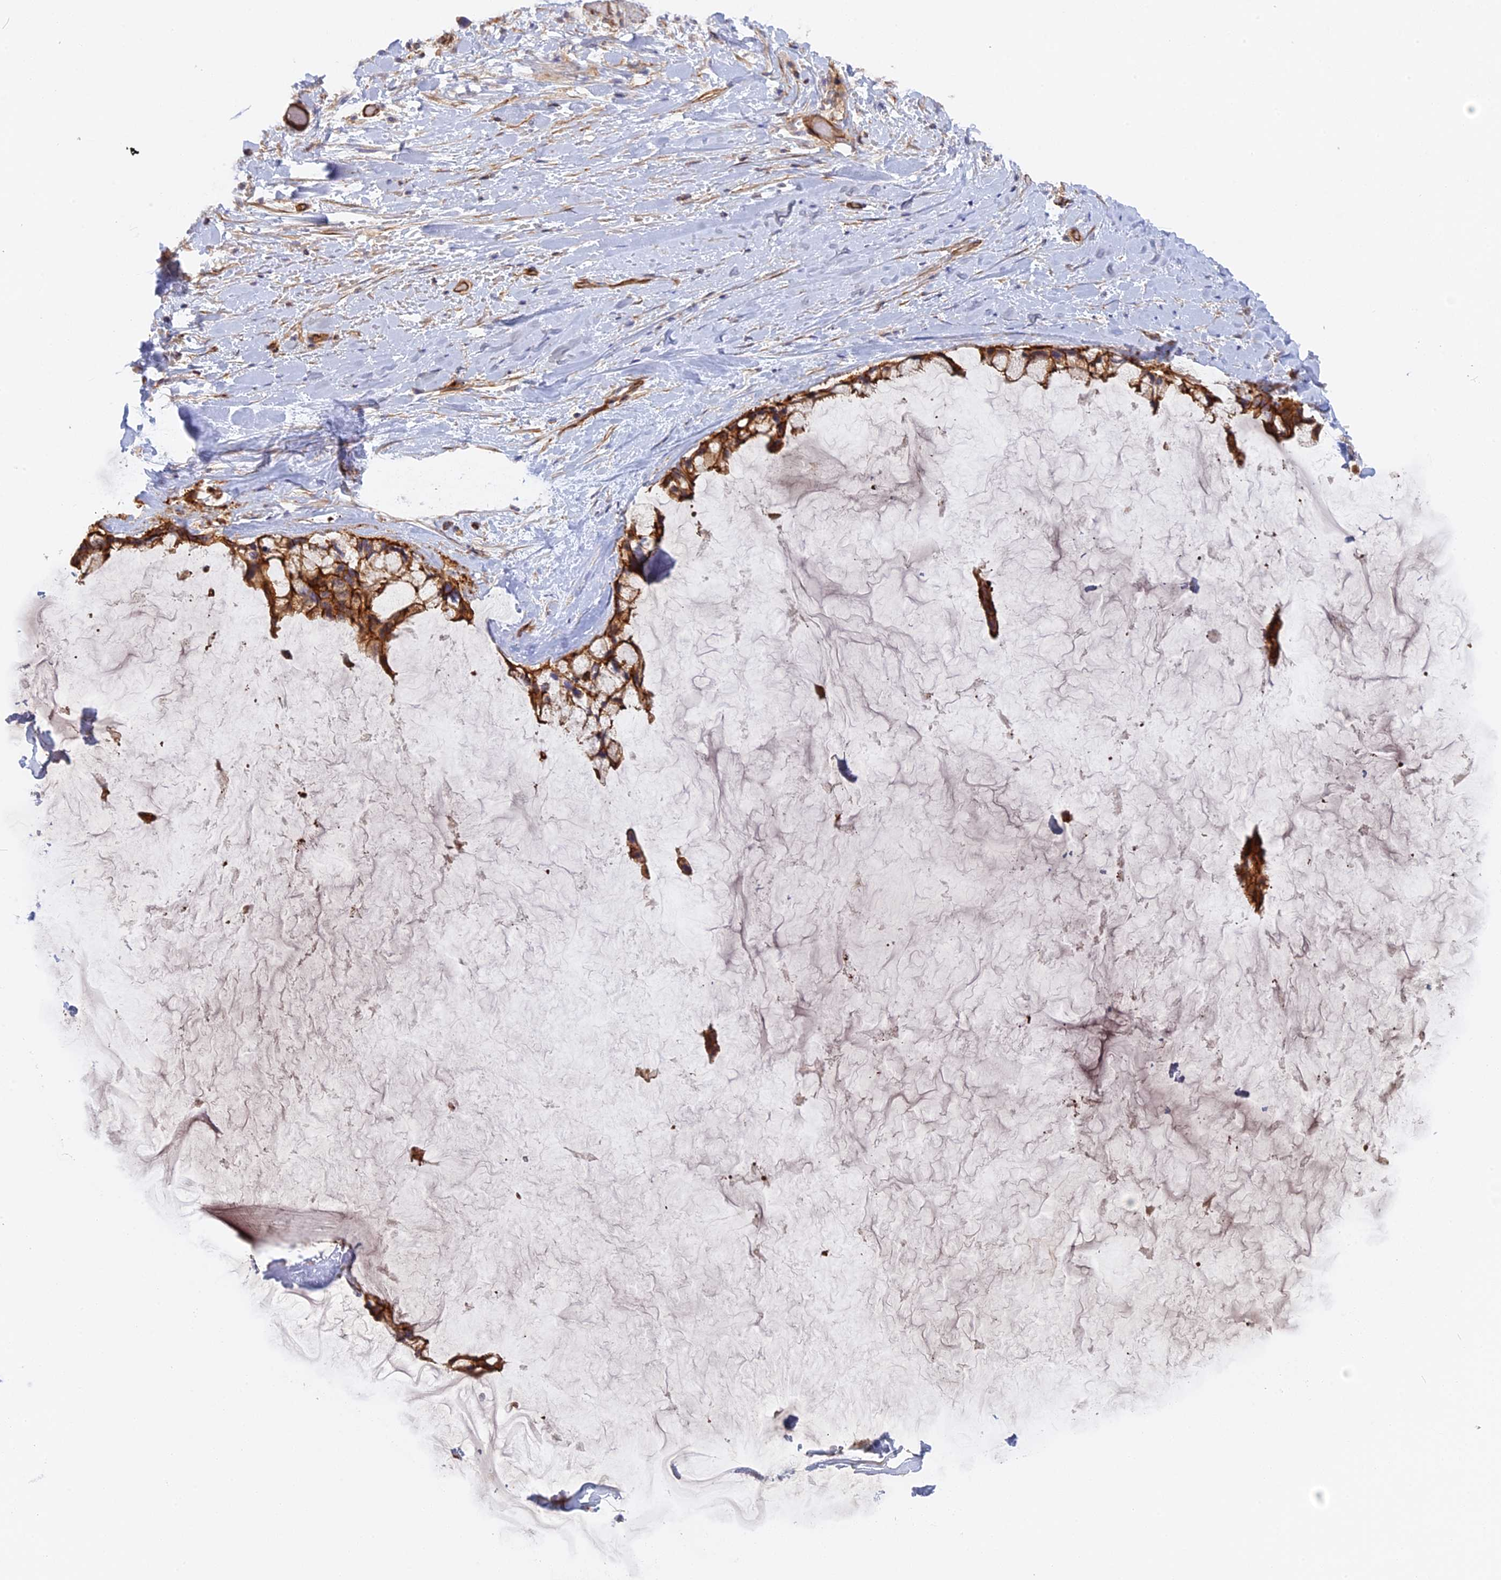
{"staining": {"intensity": "strong", "quantity": ">75%", "location": "cytoplasmic/membranous"}, "tissue": "ovarian cancer", "cell_type": "Tumor cells", "image_type": "cancer", "snomed": [{"axis": "morphology", "description": "Cystadenocarcinoma, mucinous, NOS"}, {"axis": "topography", "description": "Ovary"}], "caption": "Protein staining reveals strong cytoplasmic/membranous staining in about >75% of tumor cells in ovarian mucinous cystadenocarcinoma.", "gene": "CNBD2", "patient": {"sex": "female", "age": 39}}